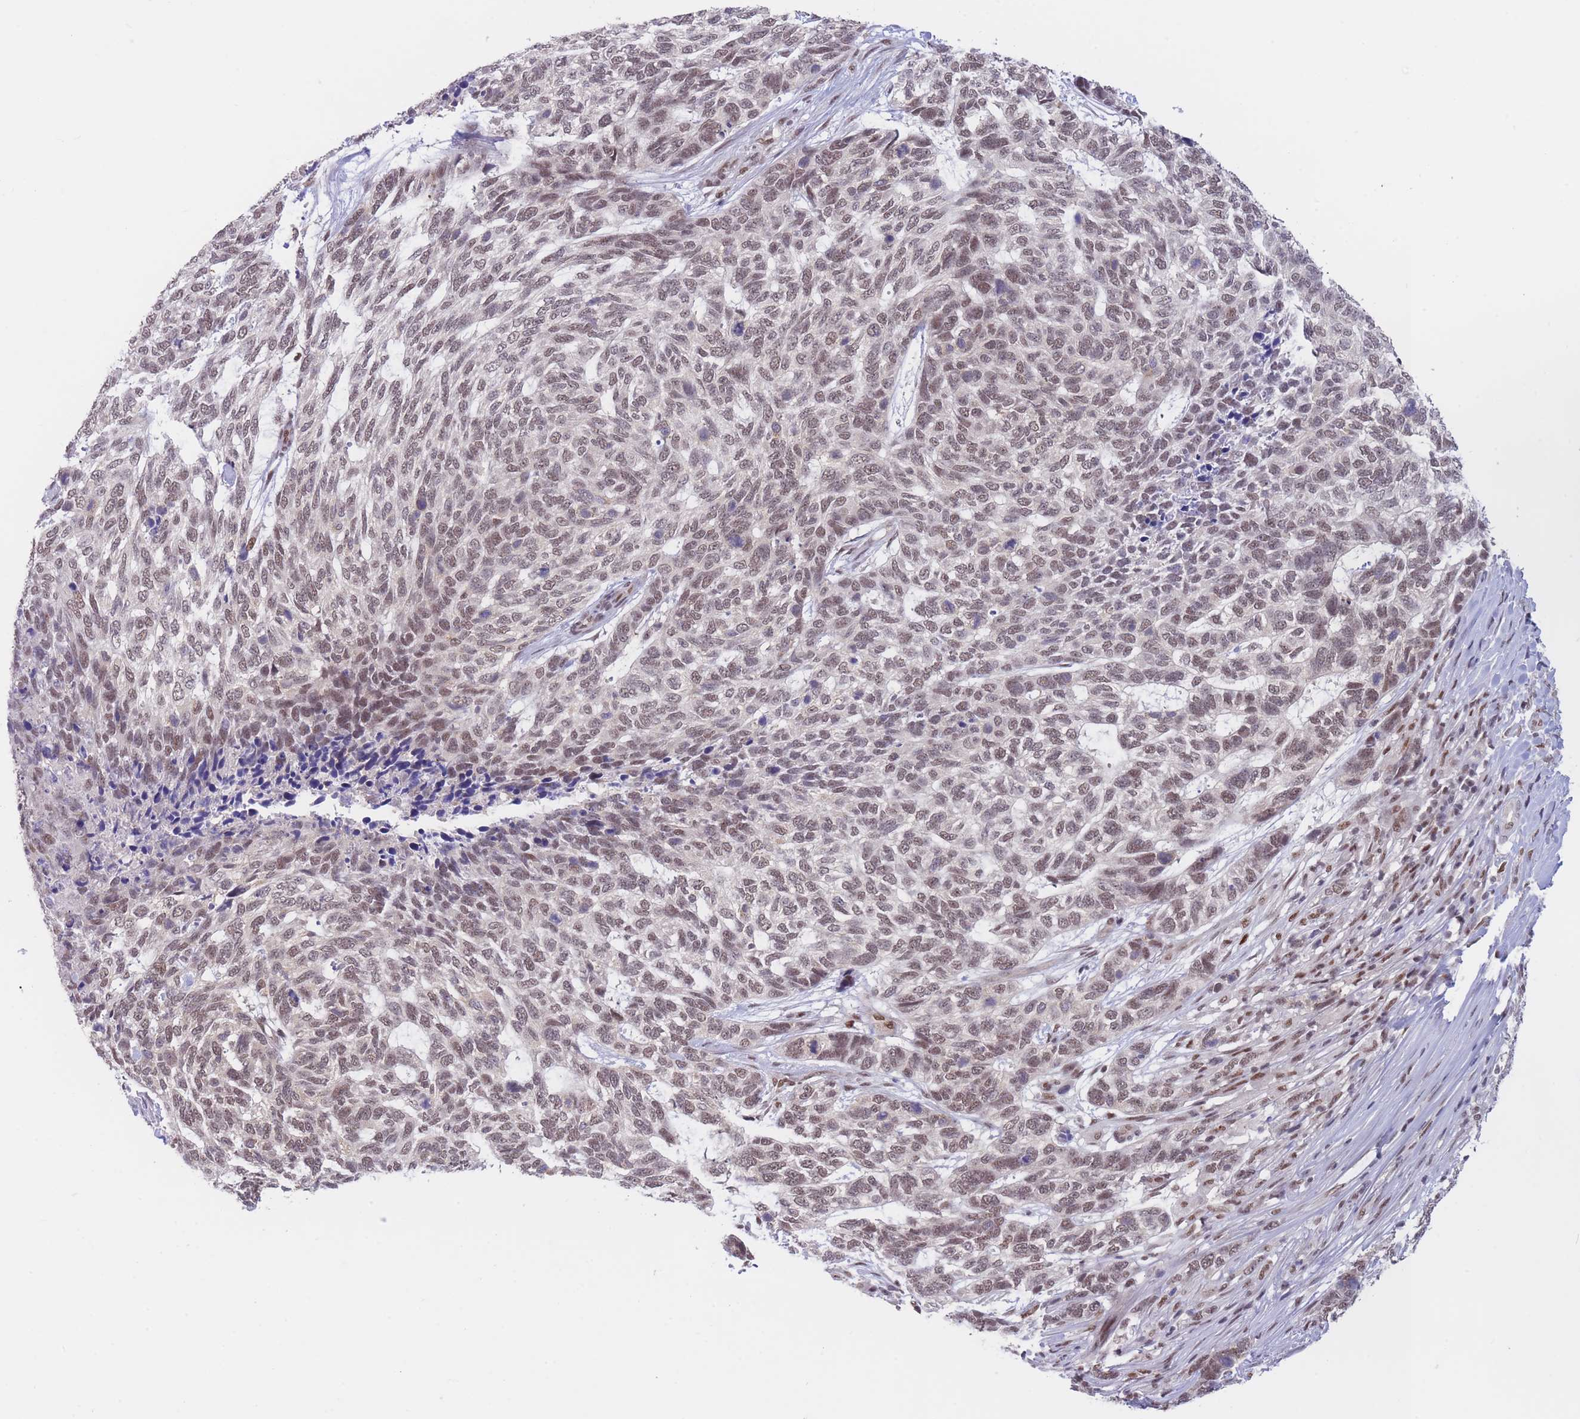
{"staining": {"intensity": "weak", "quantity": ">75%", "location": "nuclear"}, "tissue": "skin cancer", "cell_type": "Tumor cells", "image_type": "cancer", "snomed": [{"axis": "morphology", "description": "Basal cell carcinoma"}, {"axis": "topography", "description": "Skin"}], "caption": "Weak nuclear protein staining is appreciated in approximately >75% of tumor cells in basal cell carcinoma (skin).", "gene": "SMAD9", "patient": {"sex": "female", "age": 65}}